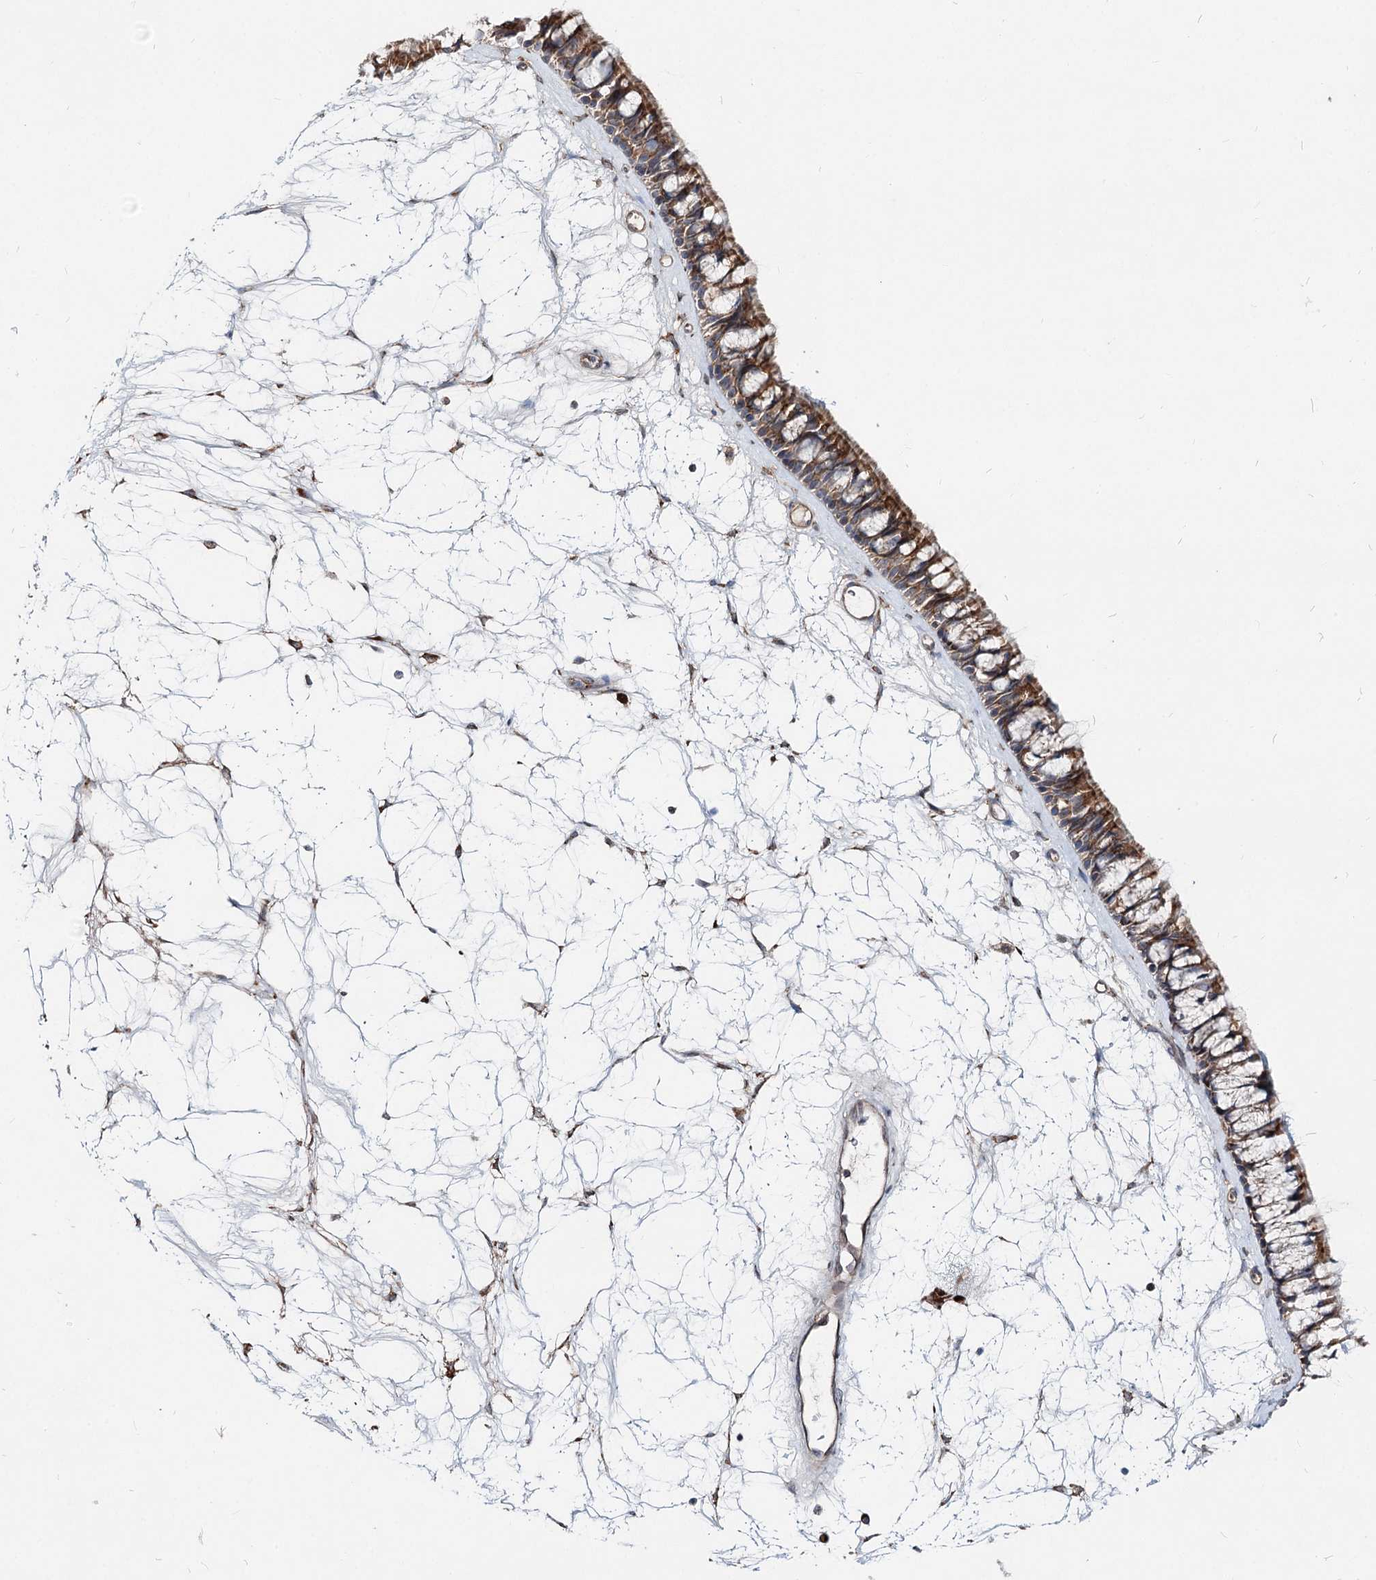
{"staining": {"intensity": "moderate", "quantity": ">75%", "location": "cytoplasmic/membranous"}, "tissue": "nasopharynx", "cell_type": "Respiratory epithelial cells", "image_type": "normal", "snomed": [{"axis": "morphology", "description": "Normal tissue, NOS"}, {"axis": "topography", "description": "Nasopharynx"}], "caption": "Immunohistochemistry (IHC) histopathology image of unremarkable nasopharynx: human nasopharynx stained using immunohistochemistry displays medium levels of moderate protein expression localized specifically in the cytoplasmic/membranous of respiratory epithelial cells, appearing as a cytoplasmic/membranous brown color.", "gene": "SPART", "patient": {"sex": "male", "age": 64}}